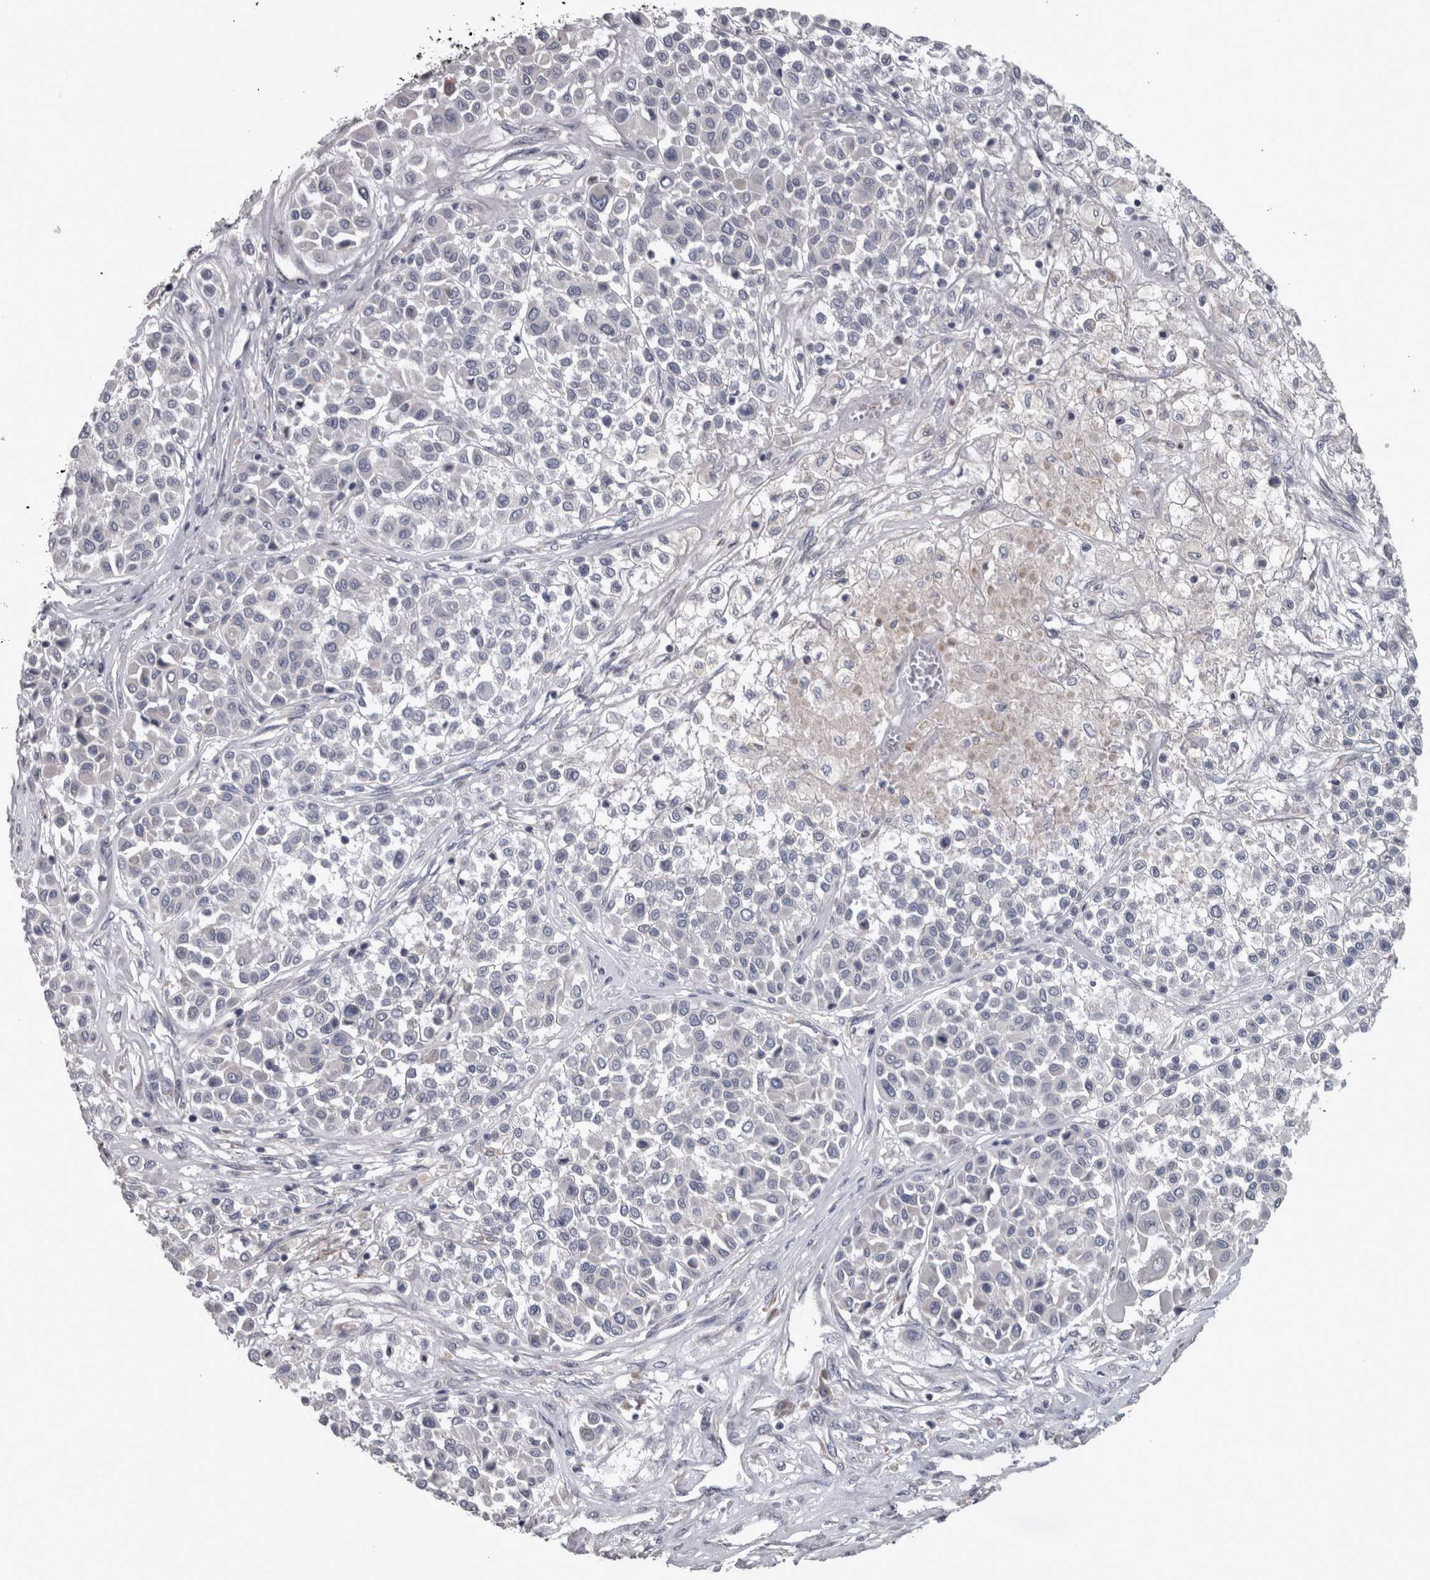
{"staining": {"intensity": "negative", "quantity": "none", "location": "none"}, "tissue": "melanoma", "cell_type": "Tumor cells", "image_type": "cancer", "snomed": [{"axis": "morphology", "description": "Malignant melanoma, Metastatic site"}, {"axis": "topography", "description": "Soft tissue"}], "caption": "Protein analysis of melanoma exhibits no significant expression in tumor cells.", "gene": "DBT", "patient": {"sex": "male", "age": 41}}